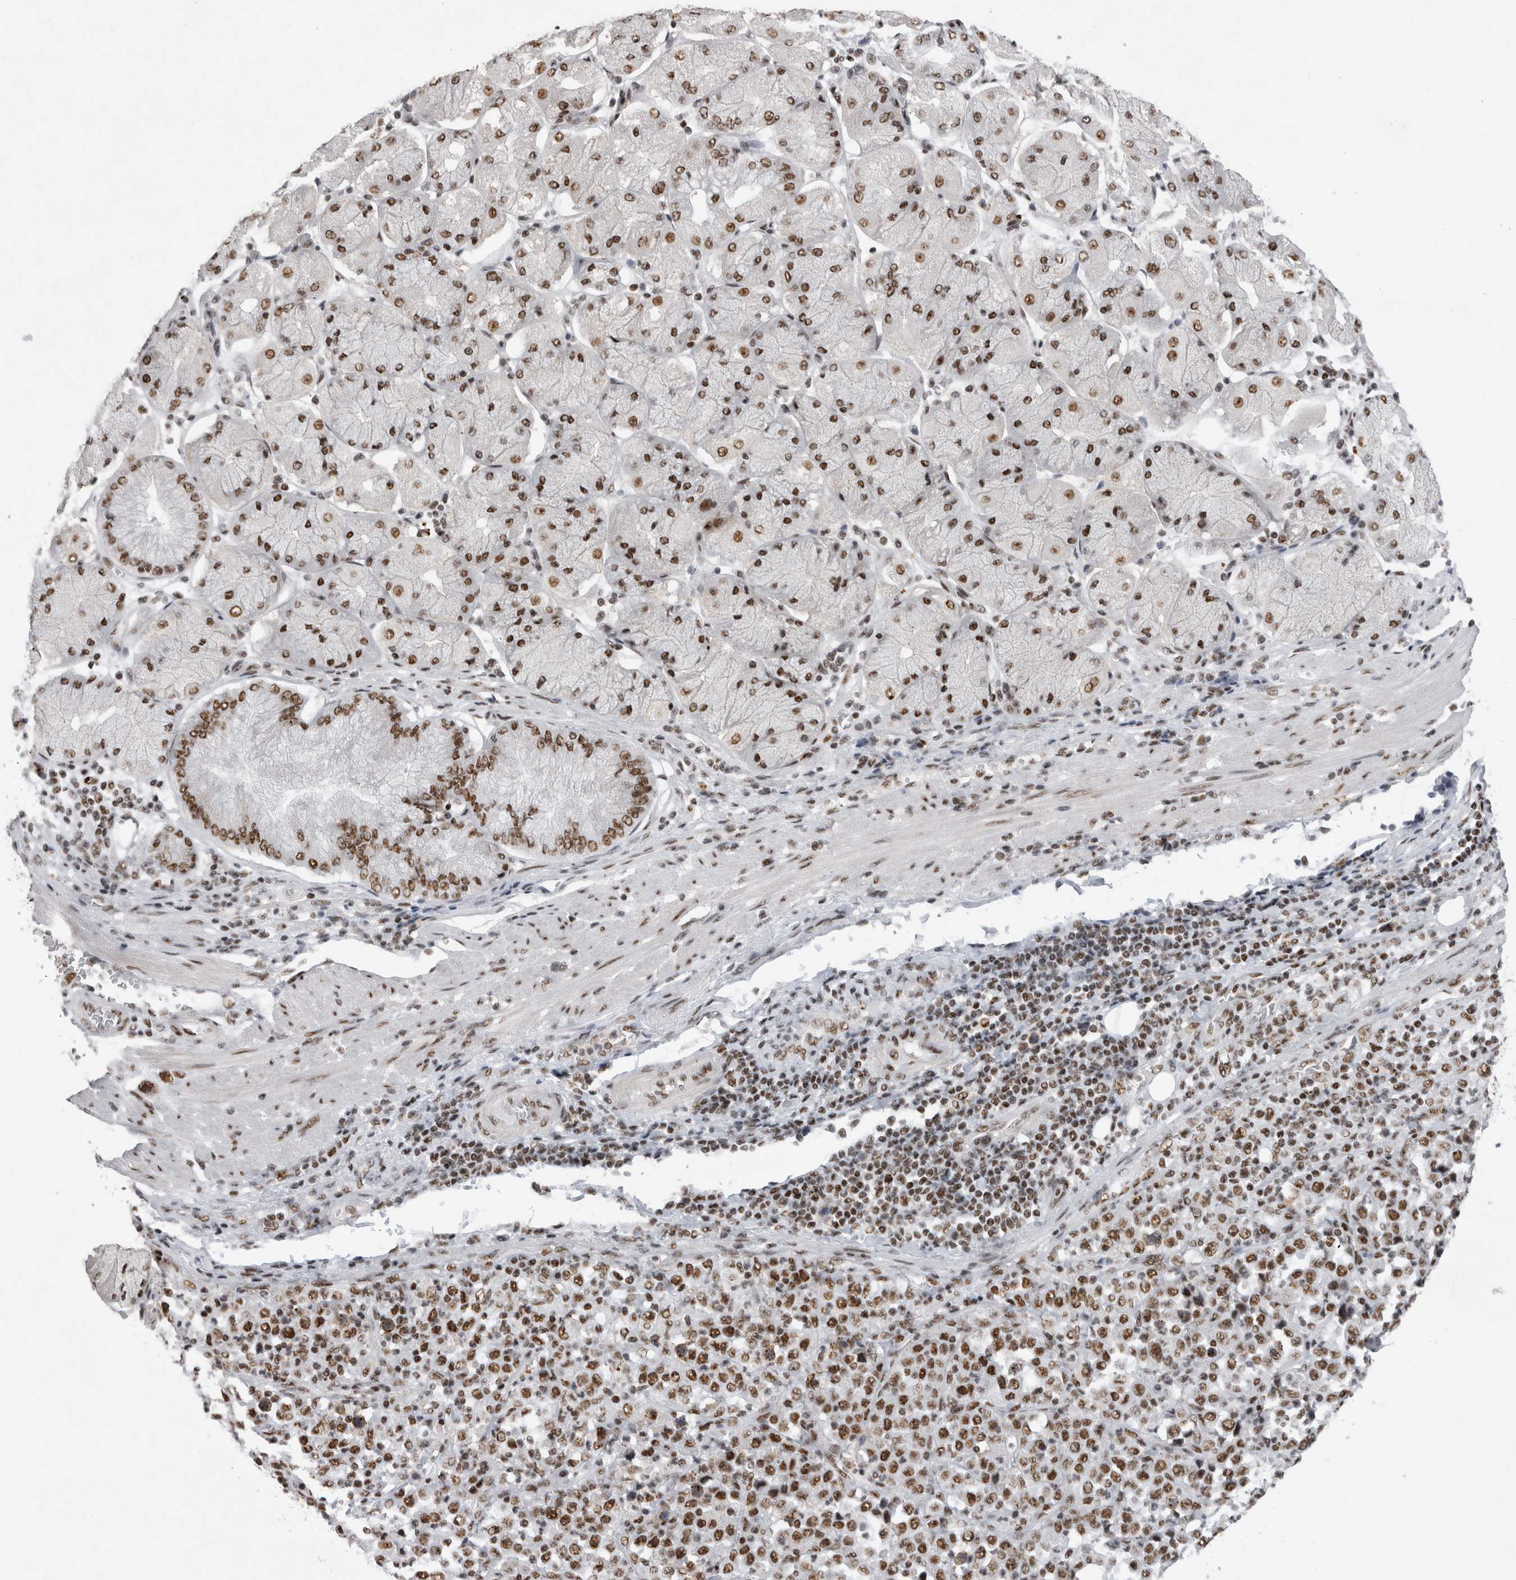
{"staining": {"intensity": "moderate", "quantity": ">75%", "location": "nuclear"}, "tissue": "stomach cancer", "cell_type": "Tumor cells", "image_type": "cancer", "snomed": [{"axis": "morphology", "description": "Normal tissue, NOS"}, {"axis": "morphology", "description": "Adenocarcinoma, NOS"}, {"axis": "topography", "description": "Stomach, upper"}, {"axis": "topography", "description": "Stomach"}], "caption": "An immunohistochemistry (IHC) image of neoplastic tissue is shown. Protein staining in brown labels moderate nuclear positivity in stomach cancer within tumor cells.", "gene": "CDK11A", "patient": {"sex": "male", "age": 59}}